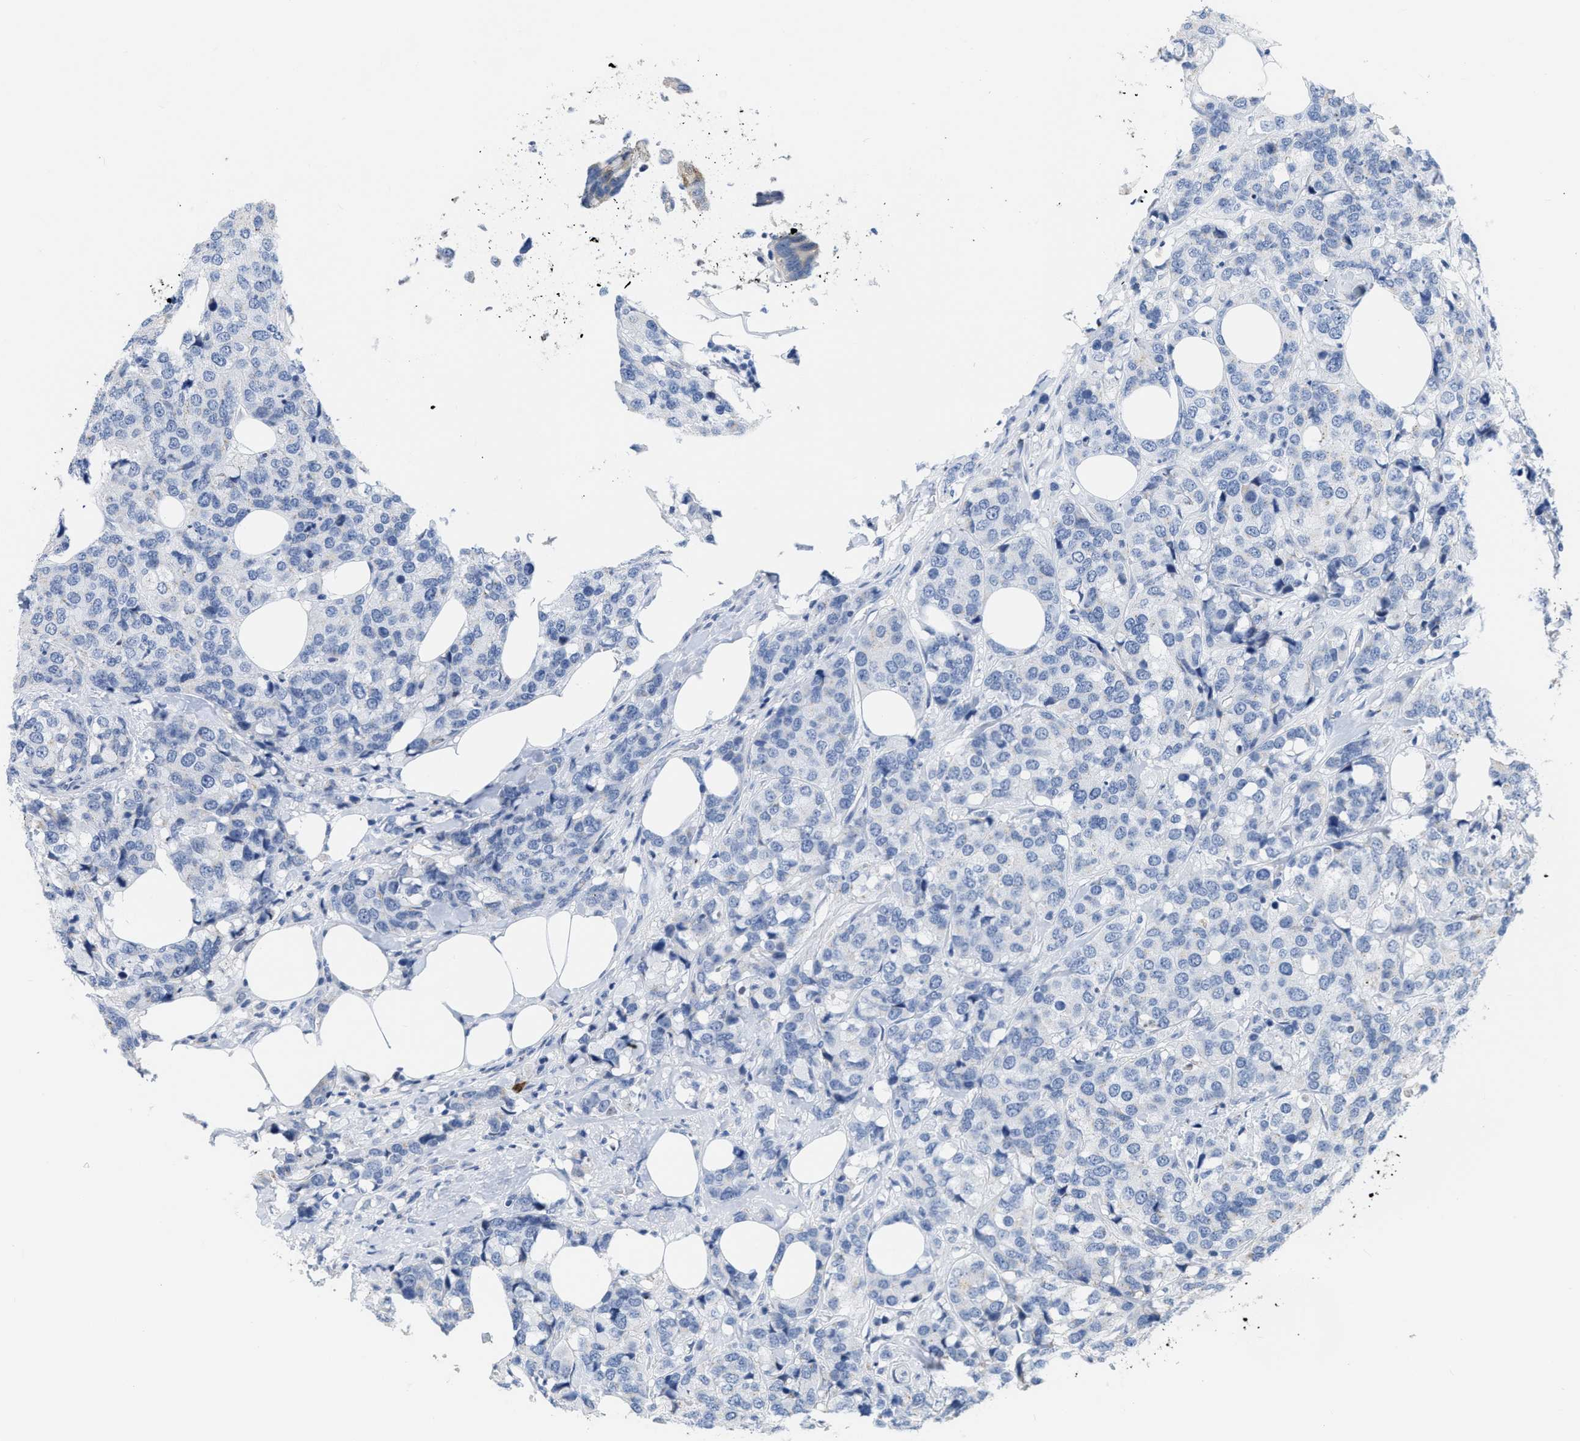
{"staining": {"intensity": "negative", "quantity": "none", "location": "none"}, "tissue": "breast cancer", "cell_type": "Tumor cells", "image_type": "cancer", "snomed": [{"axis": "morphology", "description": "Lobular carcinoma"}, {"axis": "topography", "description": "Breast"}], "caption": "There is no significant expression in tumor cells of breast cancer (lobular carcinoma).", "gene": "CRYM", "patient": {"sex": "female", "age": 59}}